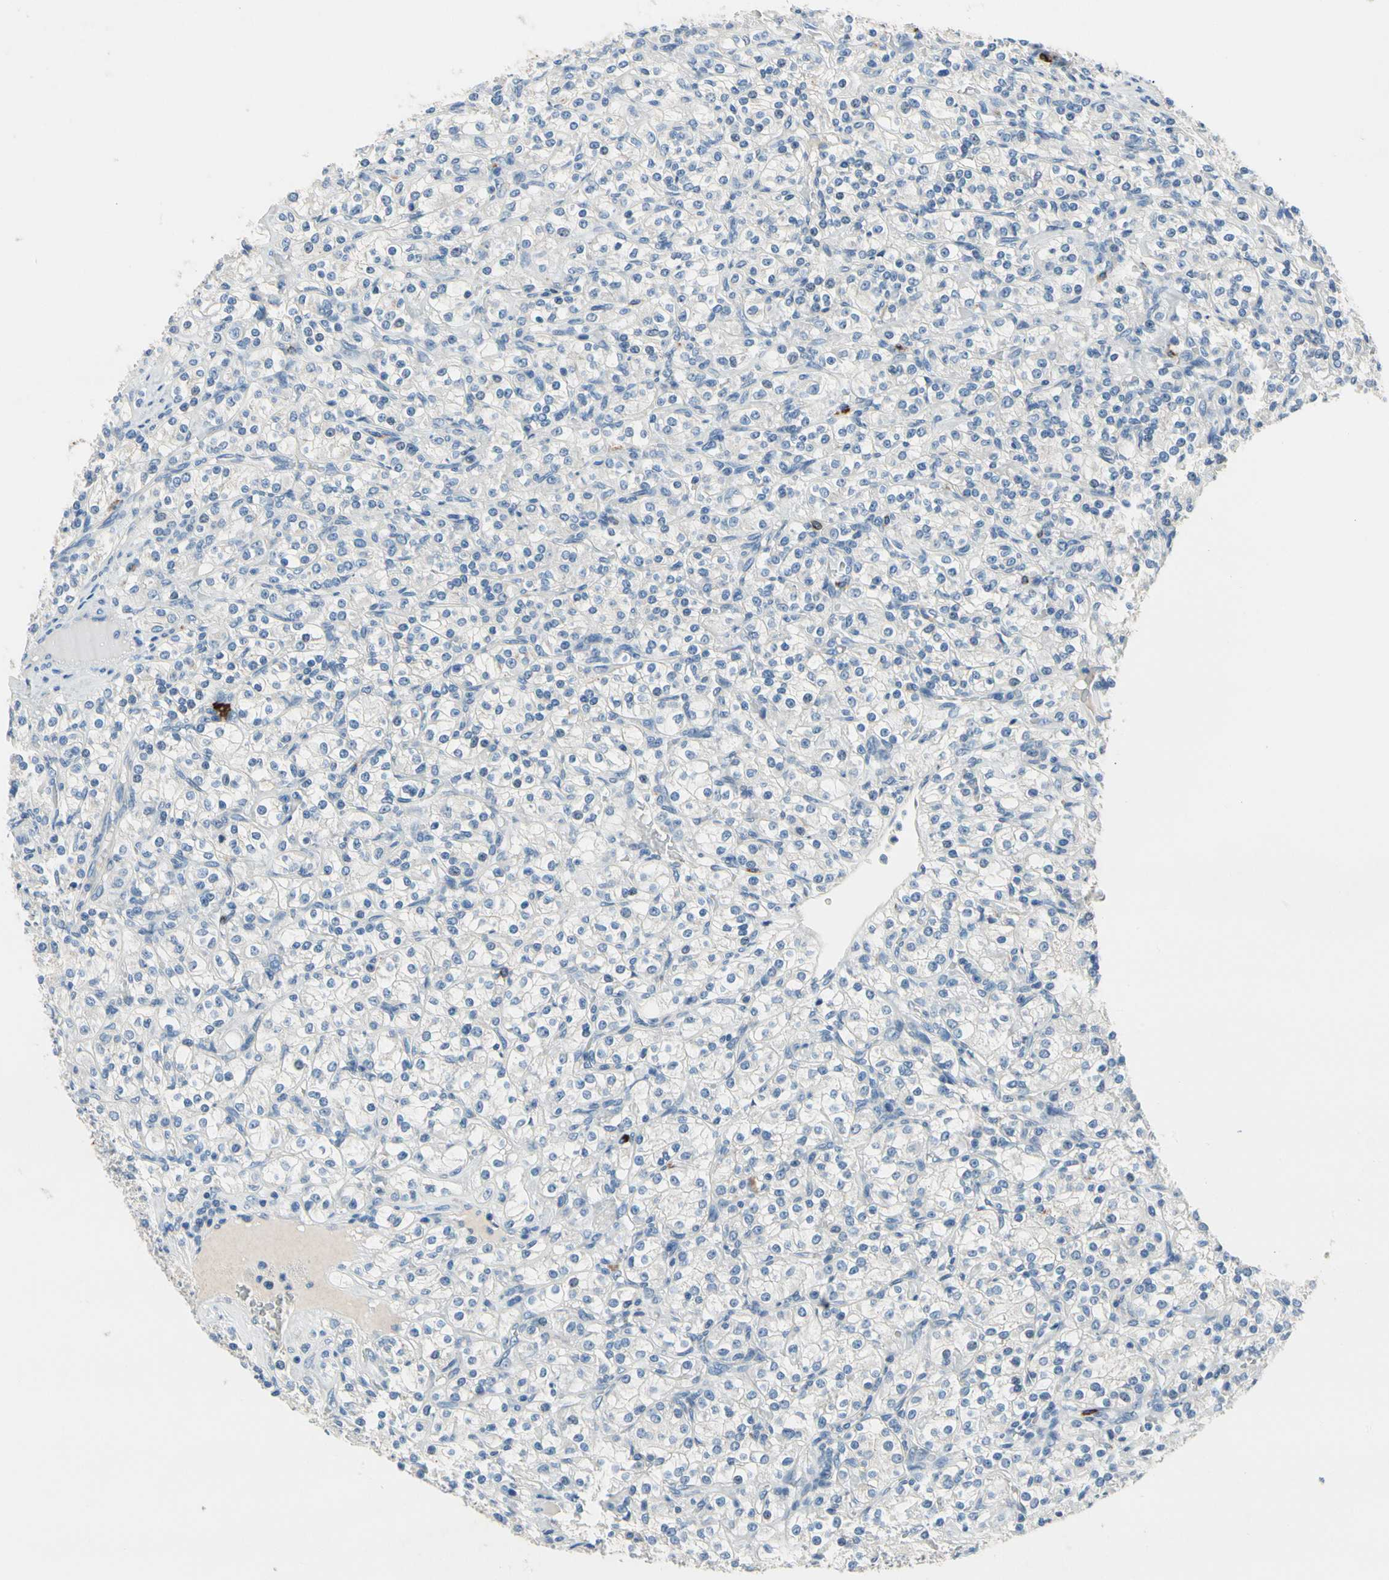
{"staining": {"intensity": "negative", "quantity": "none", "location": "none"}, "tissue": "renal cancer", "cell_type": "Tumor cells", "image_type": "cancer", "snomed": [{"axis": "morphology", "description": "Adenocarcinoma, NOS"}, {"axis": "topography", "description": "Kidney"}], "caption": "Immunohistochemical staining of renal cancer shows no significant positivity in tumor cells. Brightfield microscopy of immunohistochemistry stained with DAB (brown) and hematoxylin (blue), captured at high magnification.", "gene": "CPA3", "patient": {"sex": "male", "age": 77}}